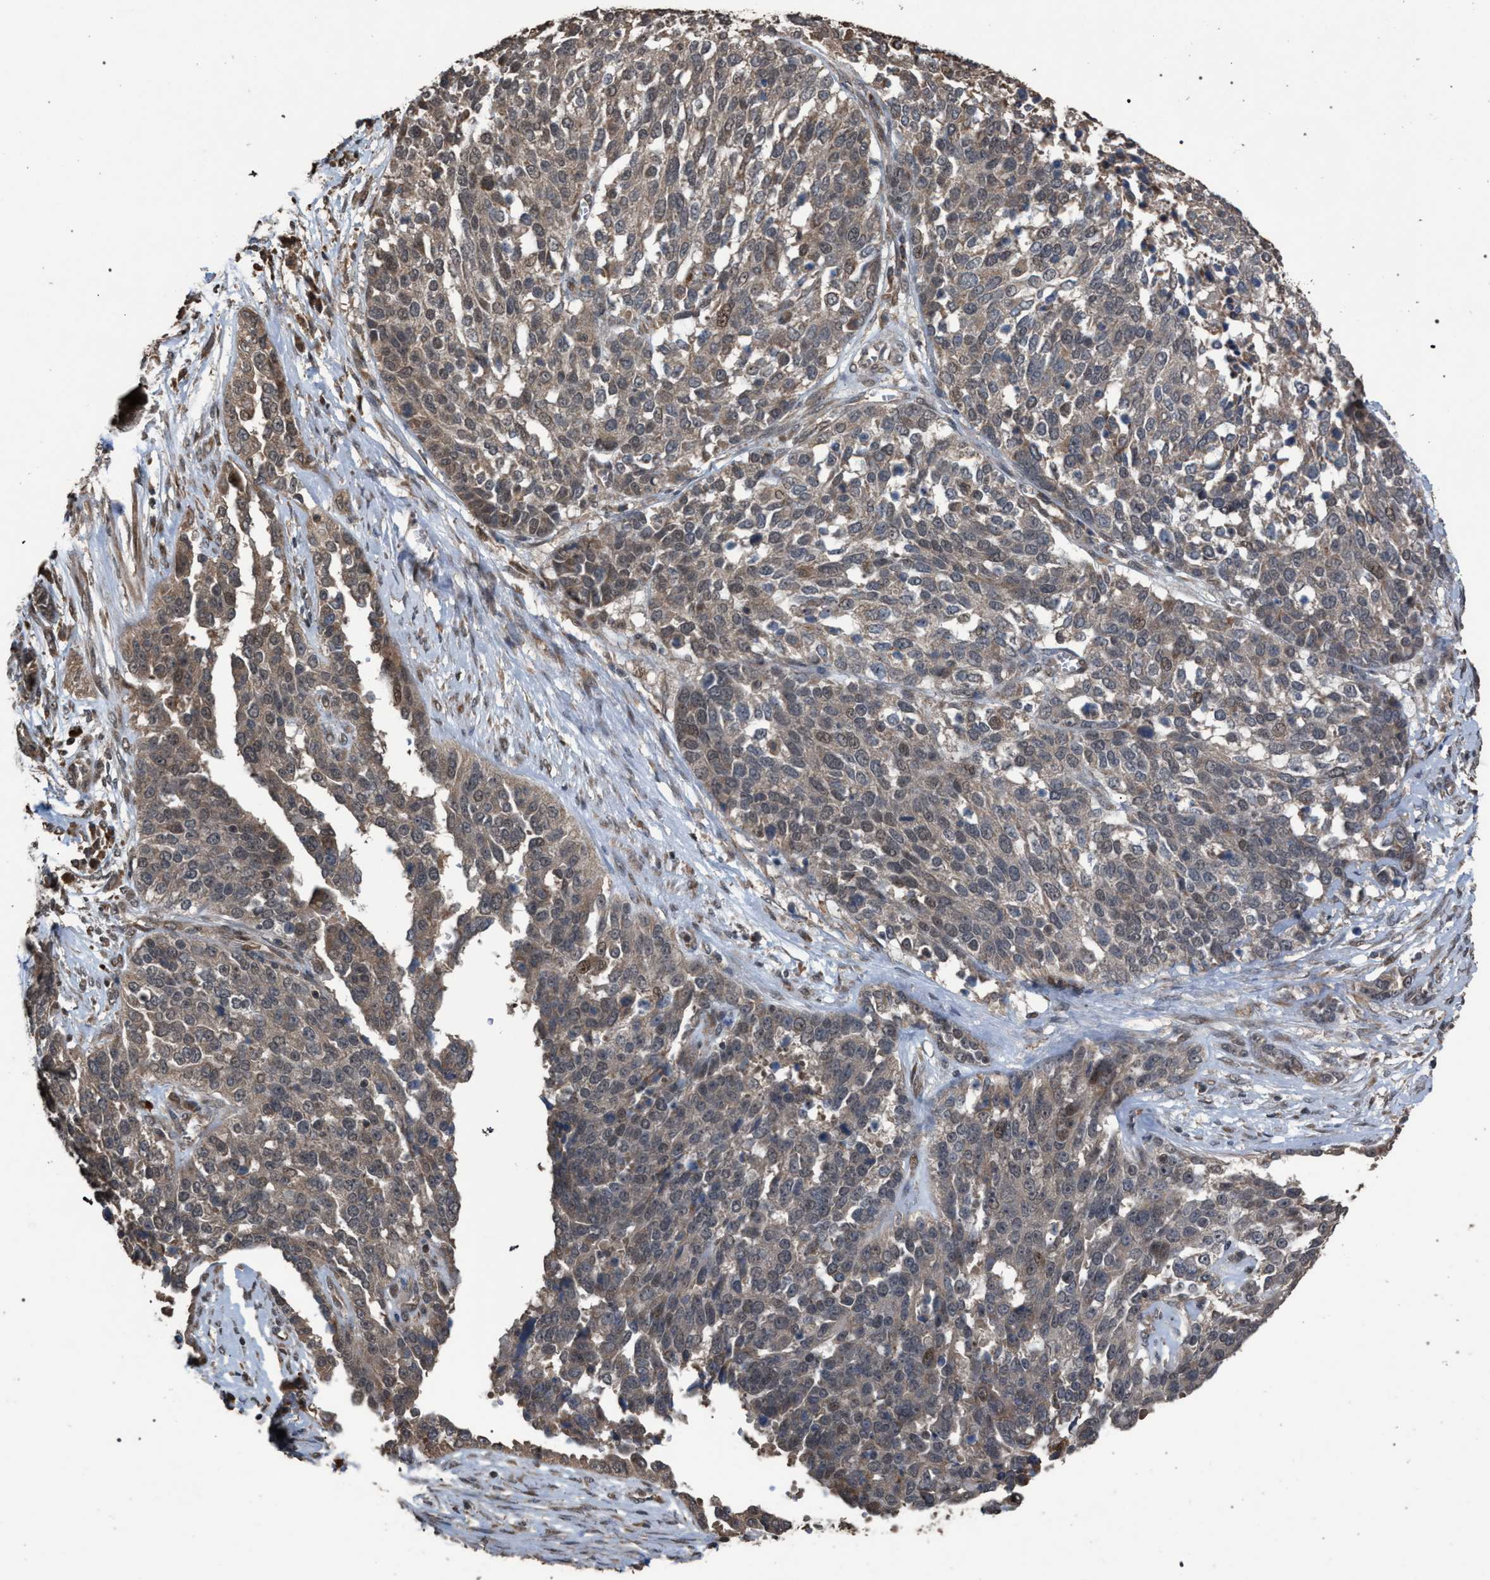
{"staining": {"intensity": "weak", "quantity": "<25%", "location": "cytoplasmic/membranous"}, "tissue": "ovarian cancer", "cell_type": "Tumor cells", "image_type": "cancer", "snomed": [{"axis": "morphology", "description": "Cystadenocarcinoma, serous, NOS"}, {"axis": "topography", "description": "Ovary"}], "caption": "Tumor cells are negative for brown protein staining in ovarian serous cystadenocarcinoma.", "gene": "NAA35", "patient": {"sex": "female", "age": 44}}